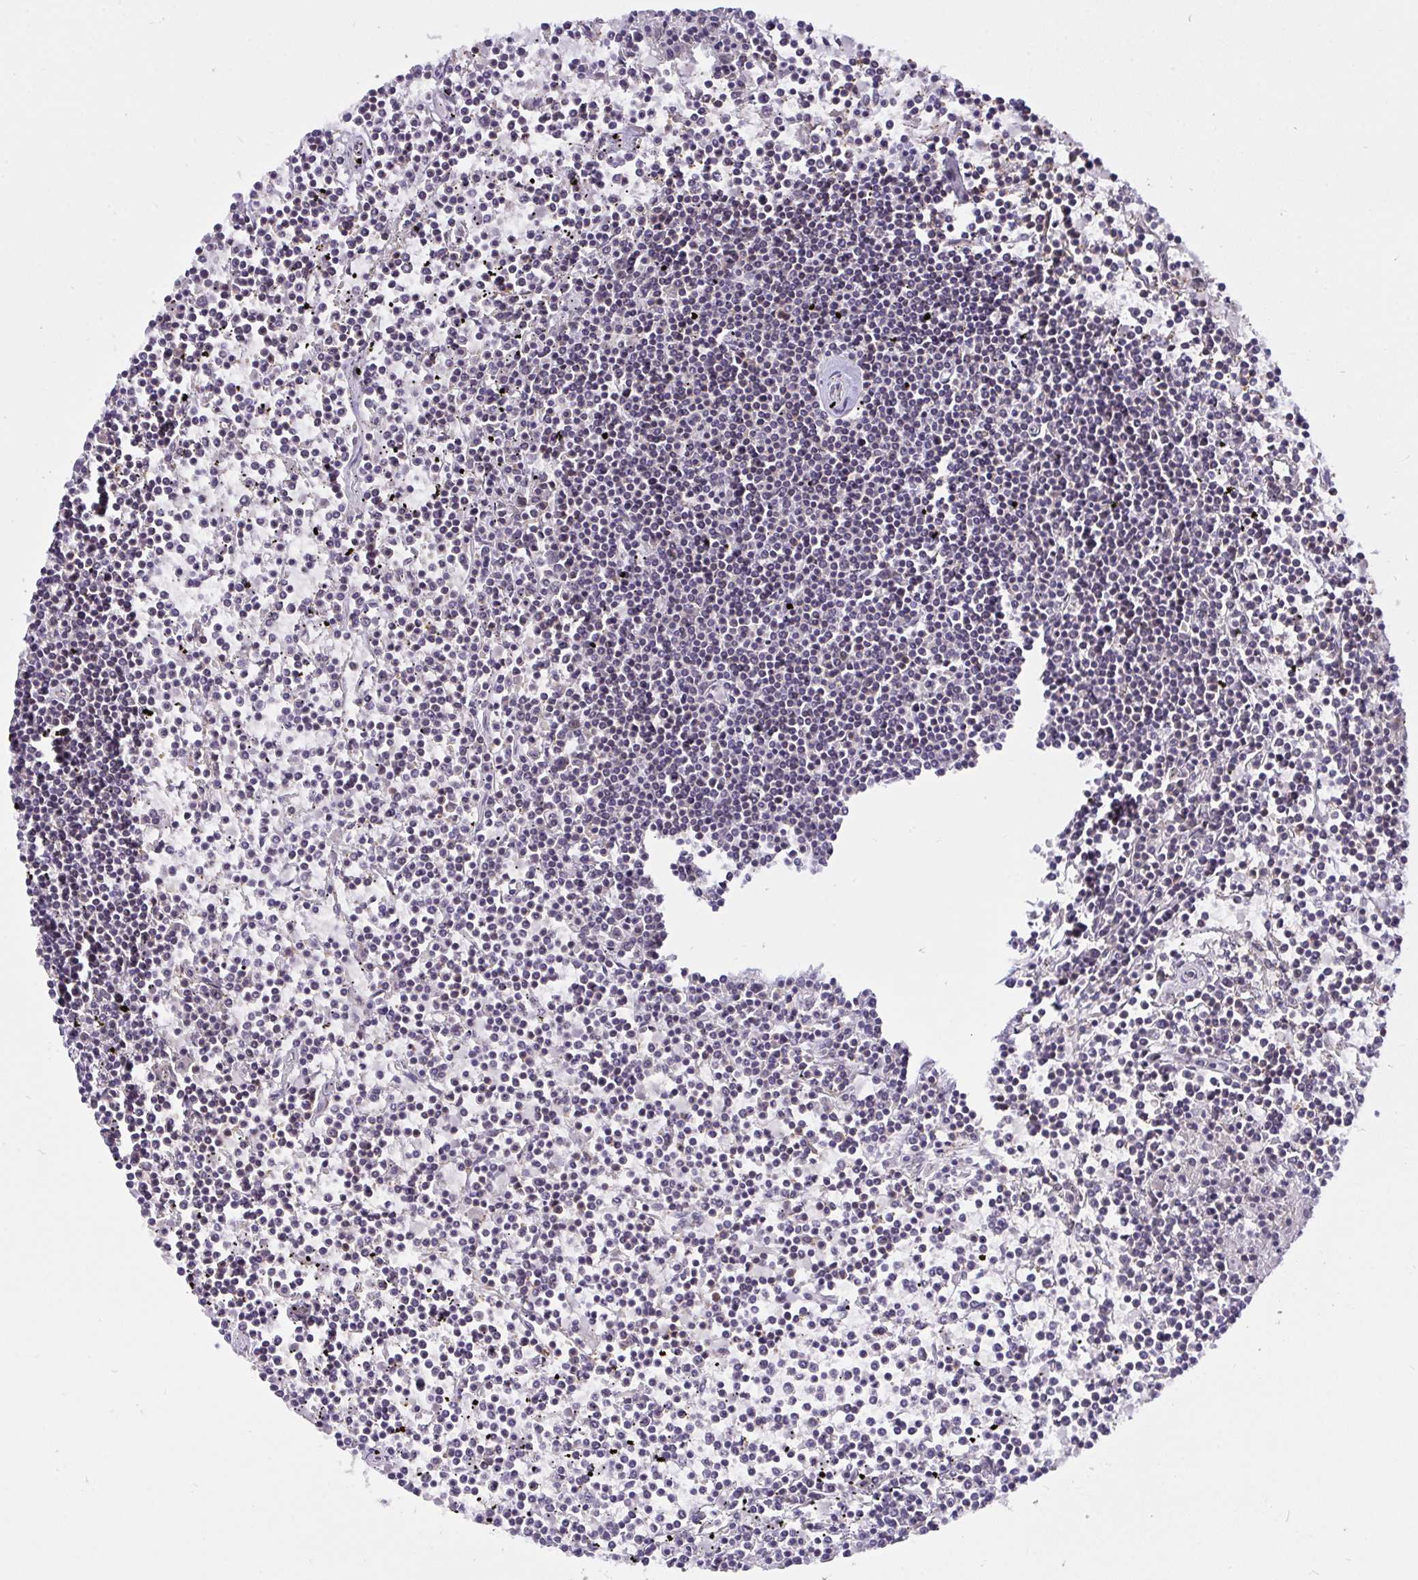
{"staining": {"intensity": "negative", "quantity": "none", "location": "none"}, "tissue": "lymphoma", "cell_type": "Tumor cells", "image_type": "cancer", "snomed": [{"axis": "morphology", "description": "Malignant lymphoma, non-Hodgkin's type, Low grade"}, {"axis": "topography", "description": "Spleen"}], "caption": "IHC image of human malignant lymphoma, non-Hodgkin's type (low-grade) stained for a protein (brown), which demonstrates no staining in tumor cells. The staining was performed using DAB to visualize the protein expression in brown, while the nuclei were stained in blue with hematoxylin (Magnification: 20x).", "gene": "SEMA6B", "patient": {"sex": "female", "age": 19}}